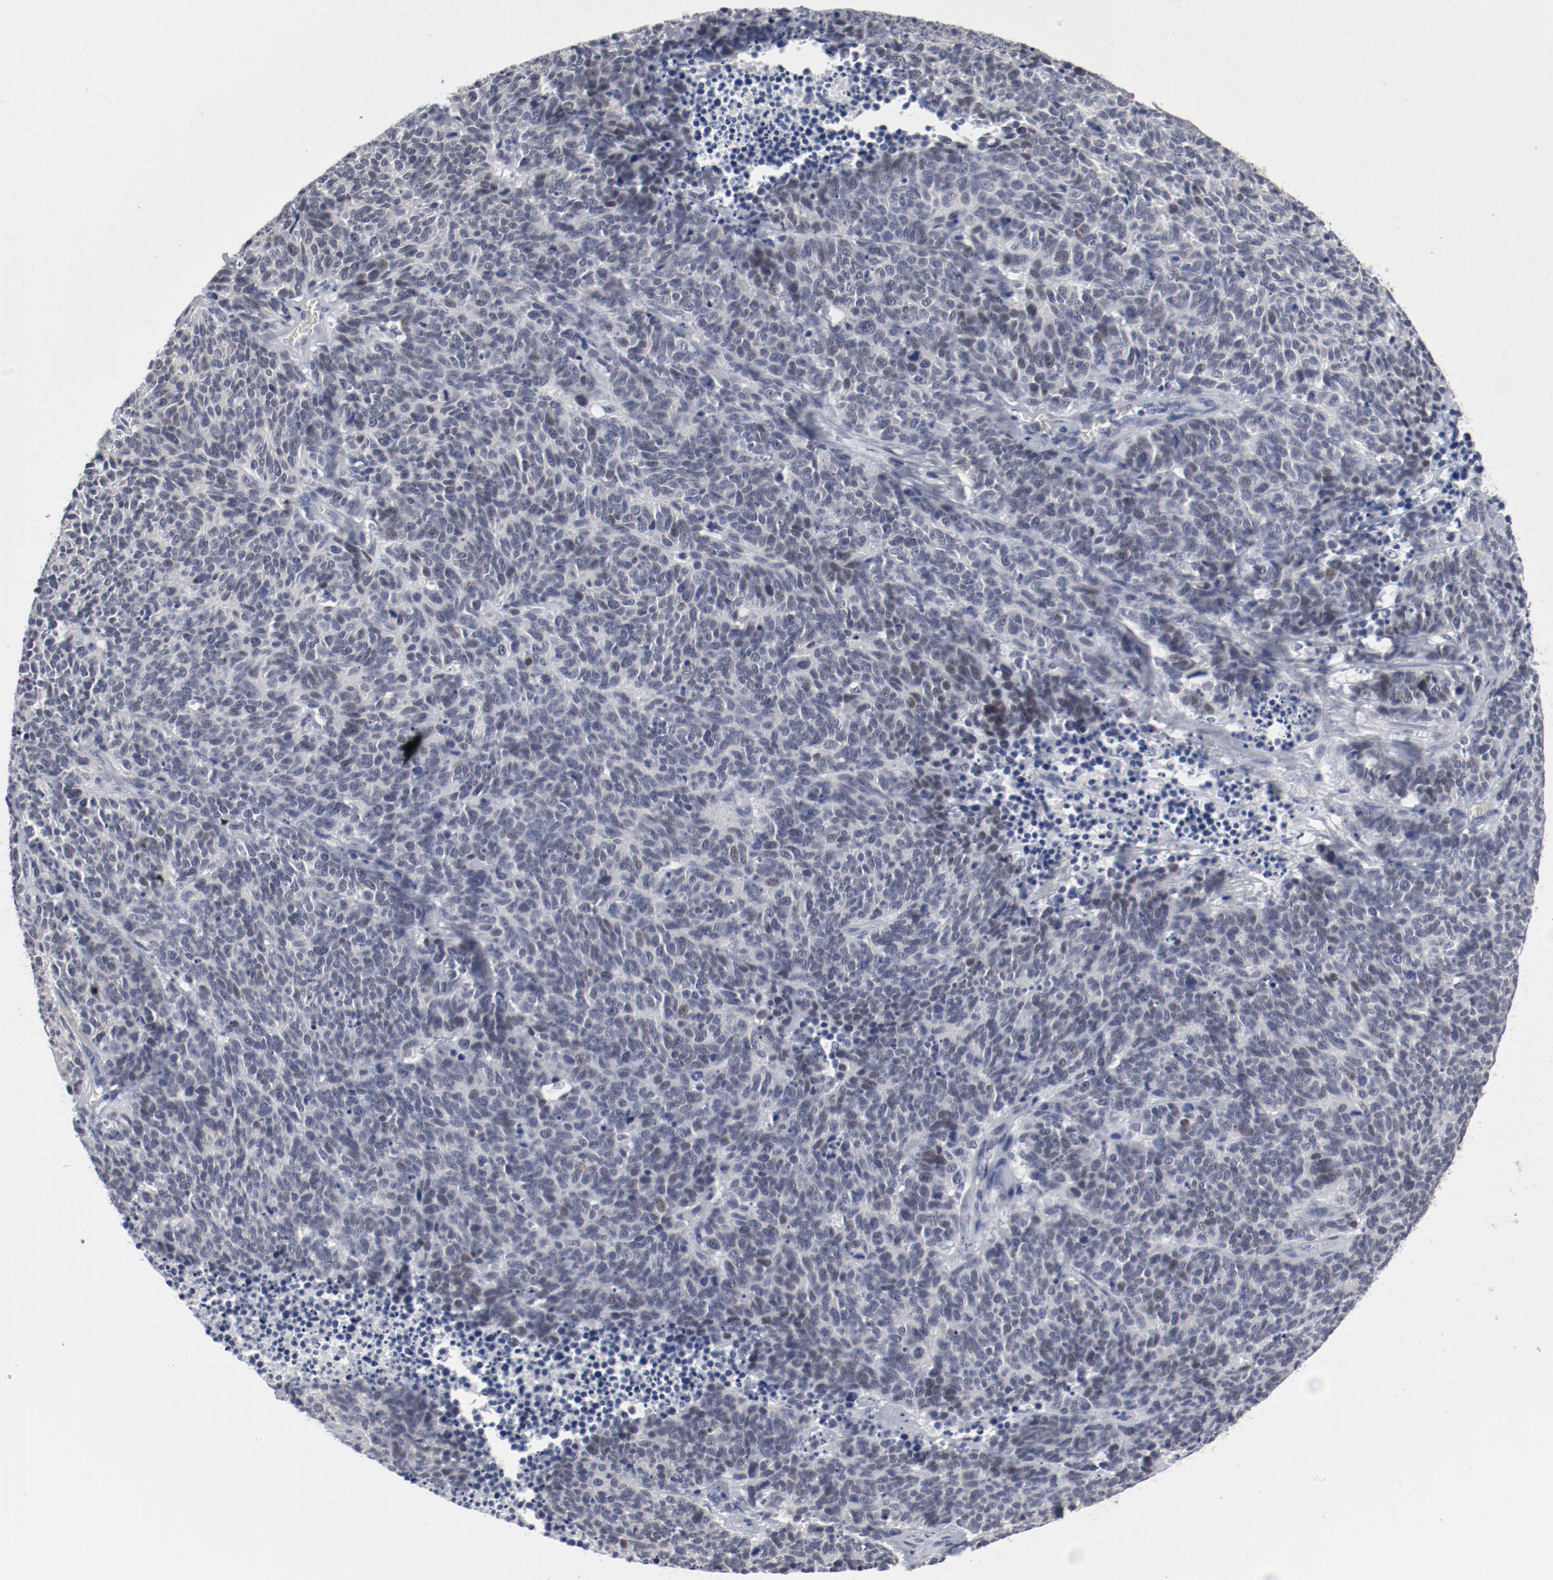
{"staining": {"intensity": "negative", "quantity": "none", "location": "none"}, "tissue": "lung cancer", "cell_type": "Tumor cells", "image_type": "cancer", "snomed": [{"axis": "morphology", "description": "Neoplasm, malignant, NOS"}, {"axis": "topography", "description": "Lung"}], "caption": "Tumor cells show no significant protein expression in neoplasm (malignant) (lung).", "gene": "ANKLE2", "patient": {"sex": "female", "age": 58}}